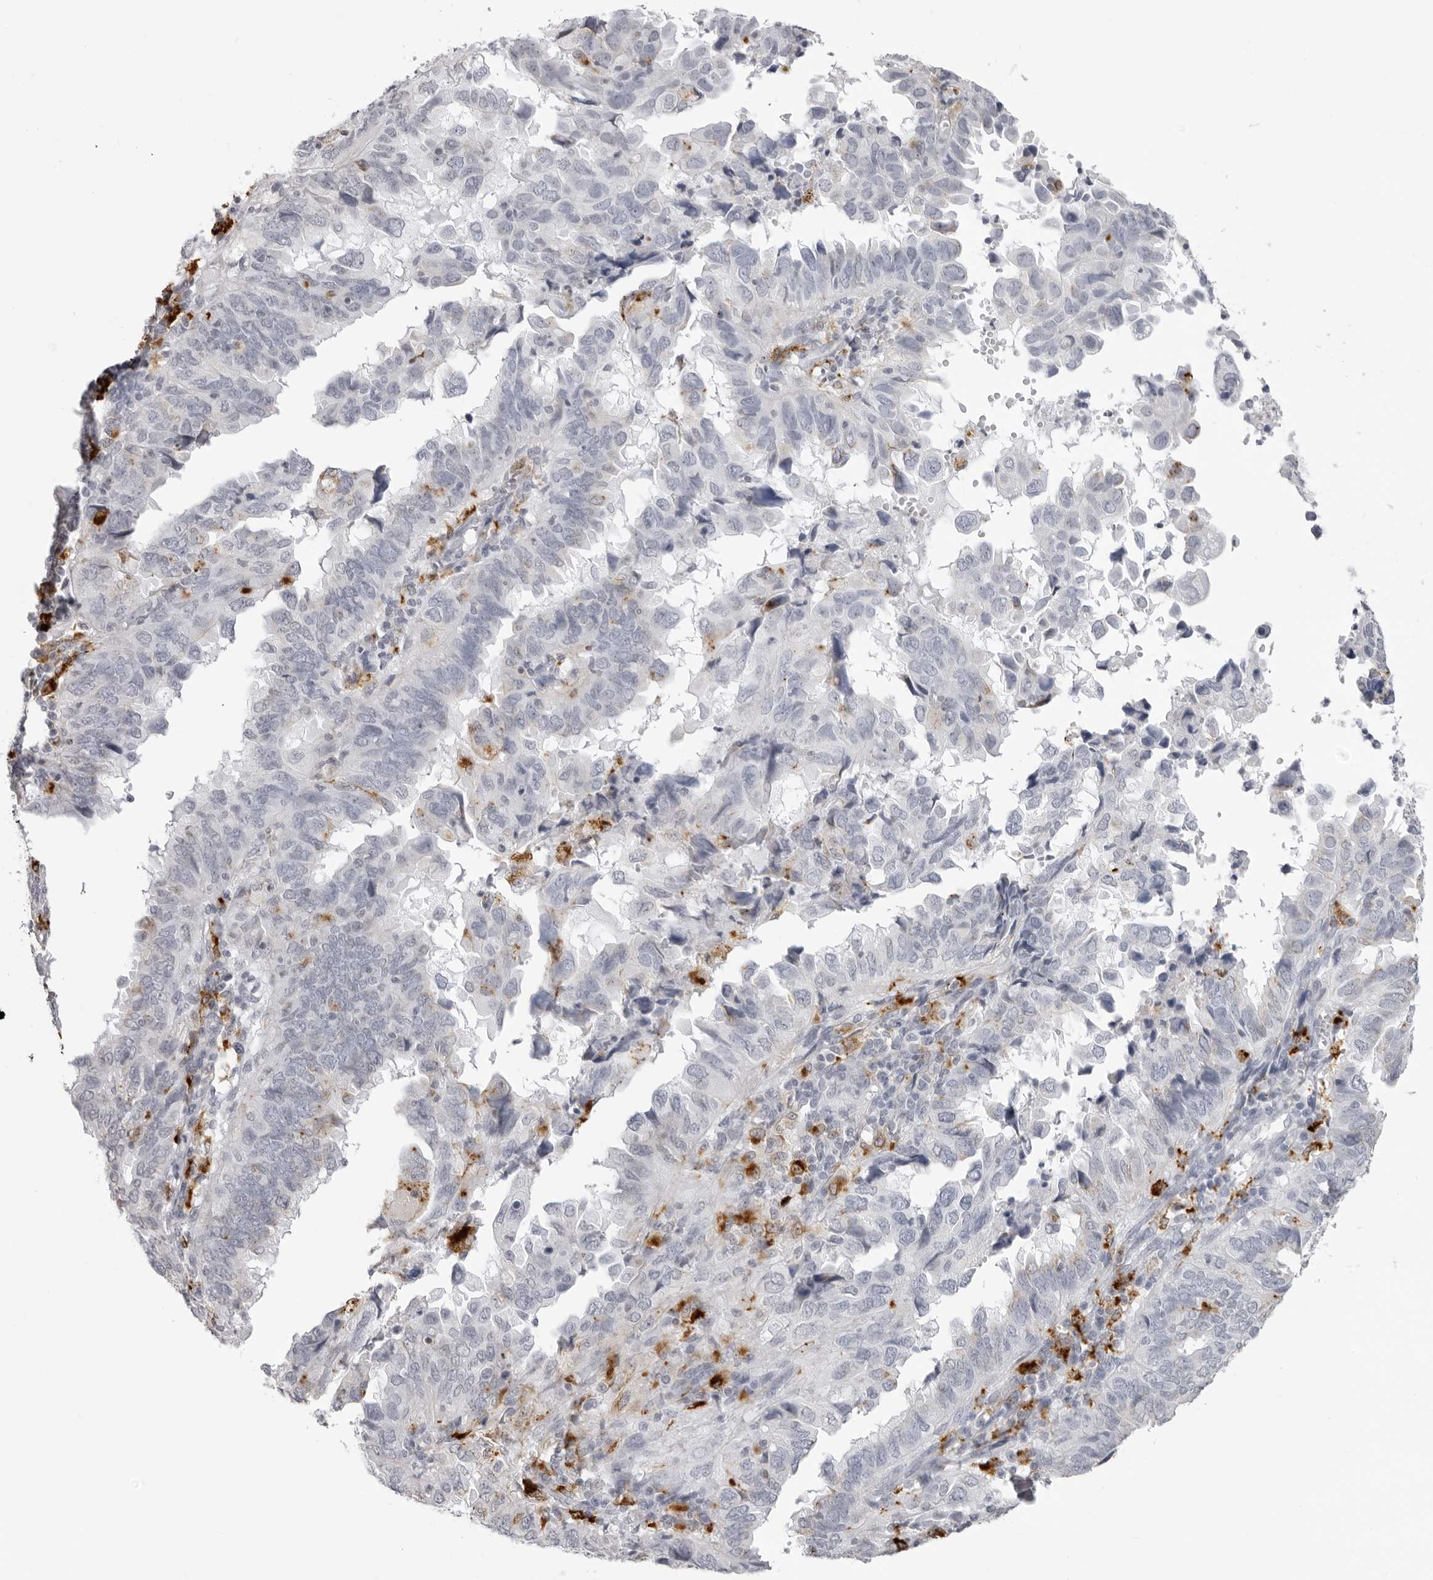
{"staining": {"intensity": "negative", "quantity": "none", "location": "none"}, "tissue": "endometrial cancer", "cell_type": "Tumor cells", "image_type": "cancer", "snomed": [{"axis": "morphology", "description": "Adenocarcinoma, NOS"}, {"axis": "topography", "description": "Uterus"}], "caption": "This is a histopathology image of immunohistochemistry (IHC) staining of adenocarcinoma (endometrial), which shows no positivity in tumor cells.", "gene": "IL25", "patient": {"sex": "female", "age": 77}}